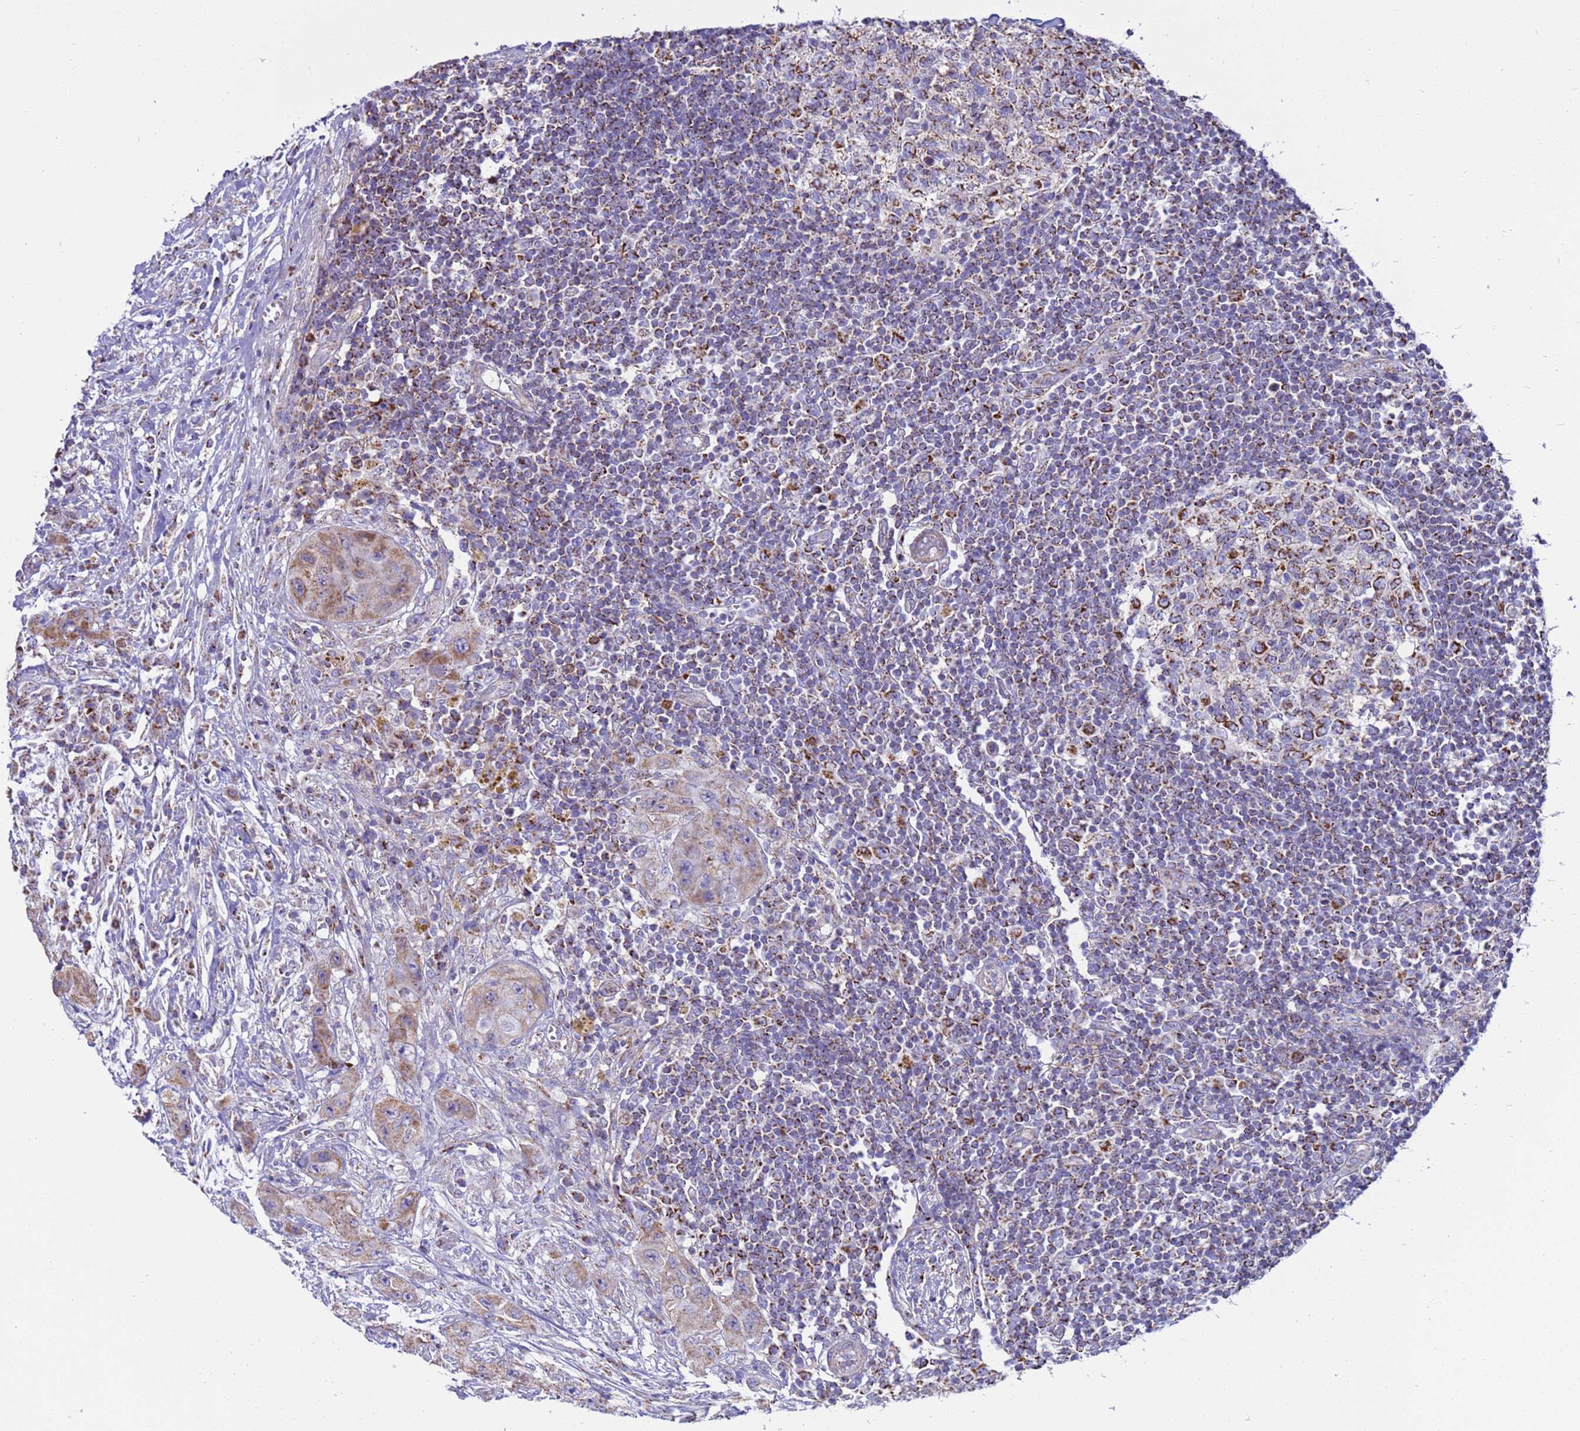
{"staining": {"intensity": "strong", "quantity": "<25%", "location": "cytoplasmic/membranous"}, "tissue": "lymph node", "cell_type": "Germinal center cells", "image_type": "normal", "snomed": [{"axis": "morphology", "description": "Normal tissue, NOS"}, {"axis": "morphology", "description": "Squamous cell carcinoma, metastatic, NOS"}, {"axis": "topography", "description": "Lymph node"}], "caption": "A medium amount of strong cytoplasmic/membranous staining is present in about <25% of germinal center cells in benign lymph node. The staining was performed using DAB, with brown indicating positive protein expression. Nuclei are stained blue with hematoxylin.", "gene": "RNF165", "patient": {"sex": "male", "age": 73}}